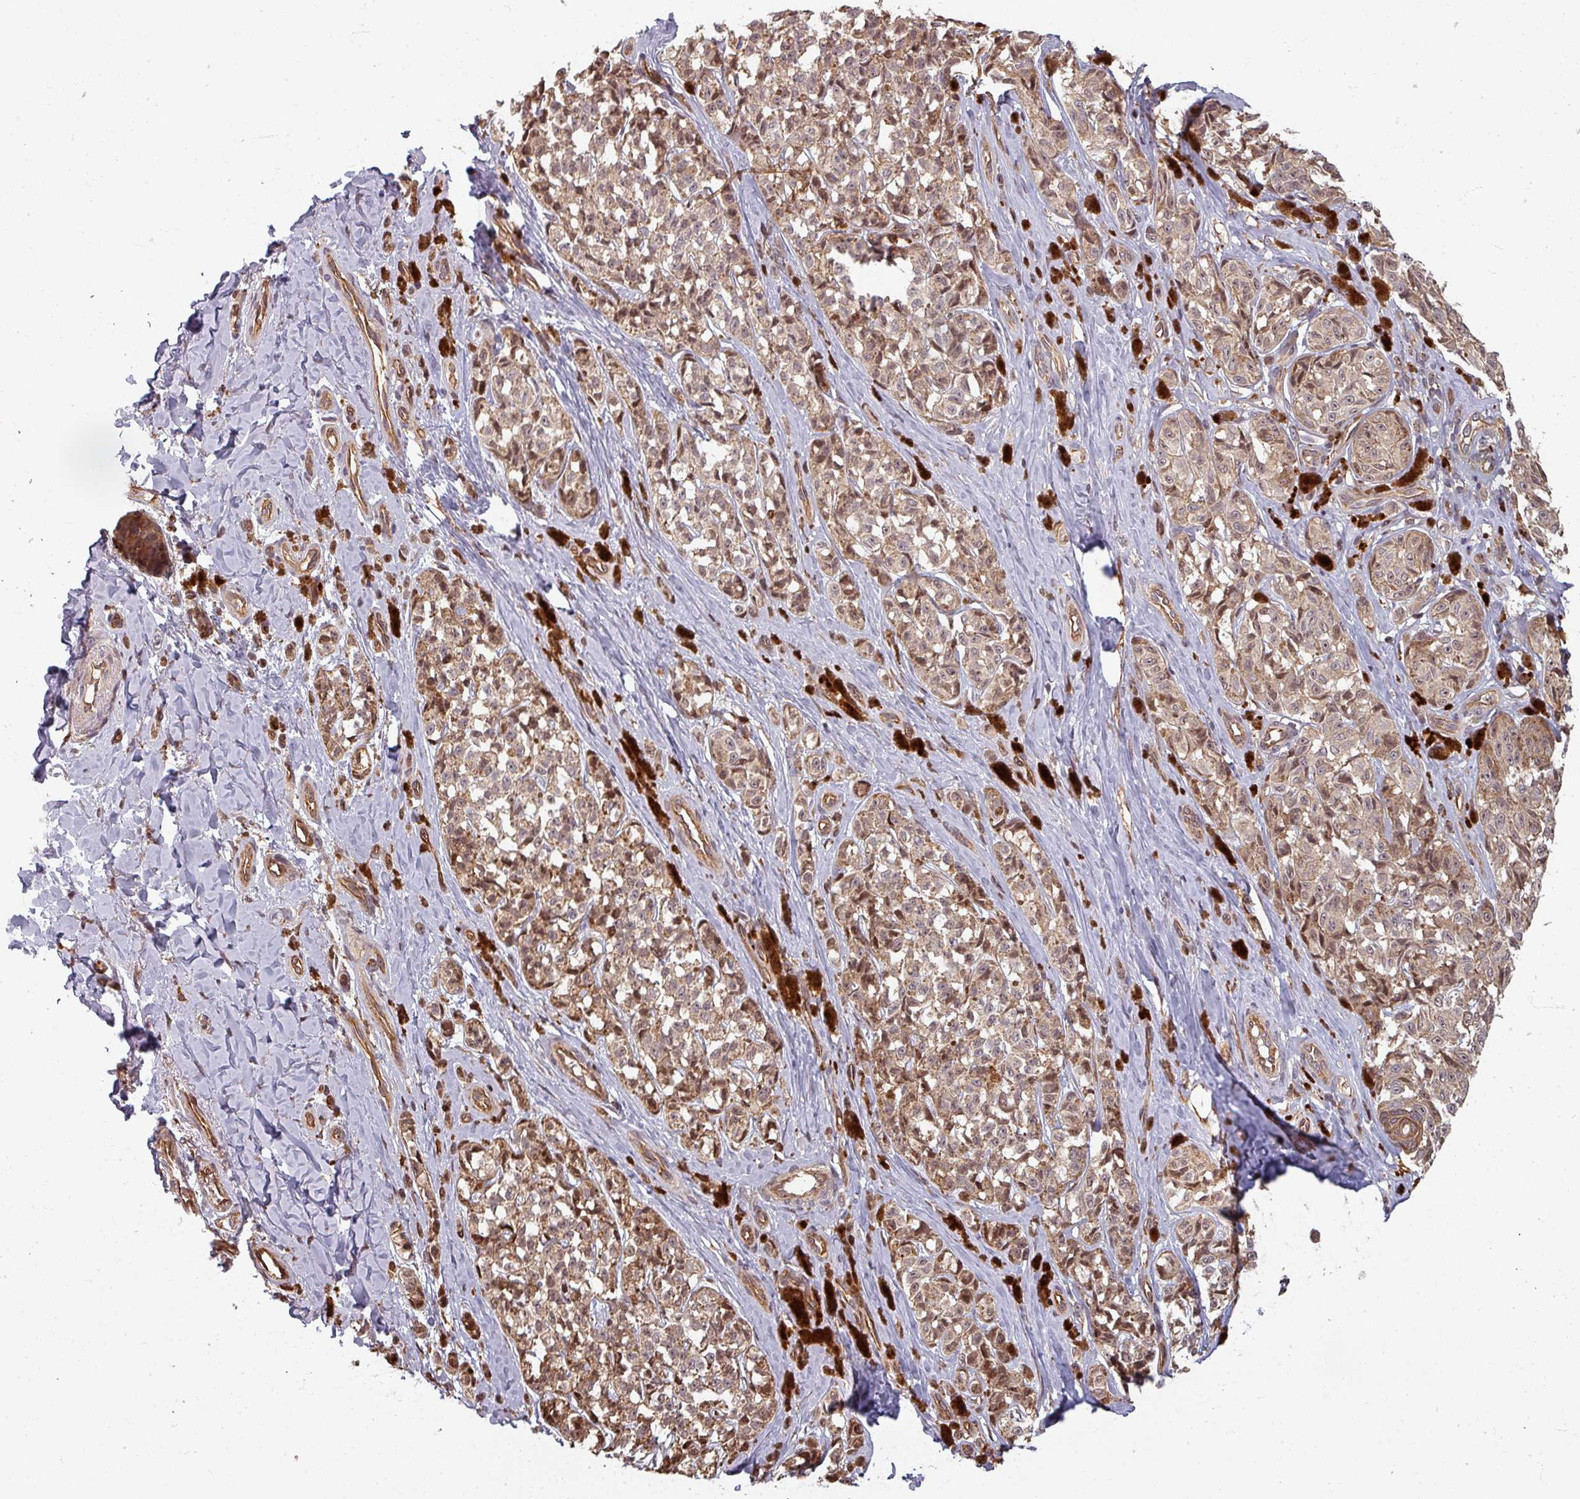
{"staining": {"intensity": "moderate", "quantity": ">75%", "location": "cytoplasmic/membranous,nuclear"}, "tissue": "melanoma", "cell_type": "Tumor cells", "image_type": "cancer", "snomed": [{"axis": "morphology", "description": "Malignant melanoma, NOS"}, {"axis": "topography", "description": "Skin"}], "caption": "Human melanoma stained for a protein (brown) displays moderate cytoplasmic/membranous and nuclear positive expression in approximately >75% of tumor cells.", "gene": "EID1", "patient": {"sex": "female", "age": 65}}